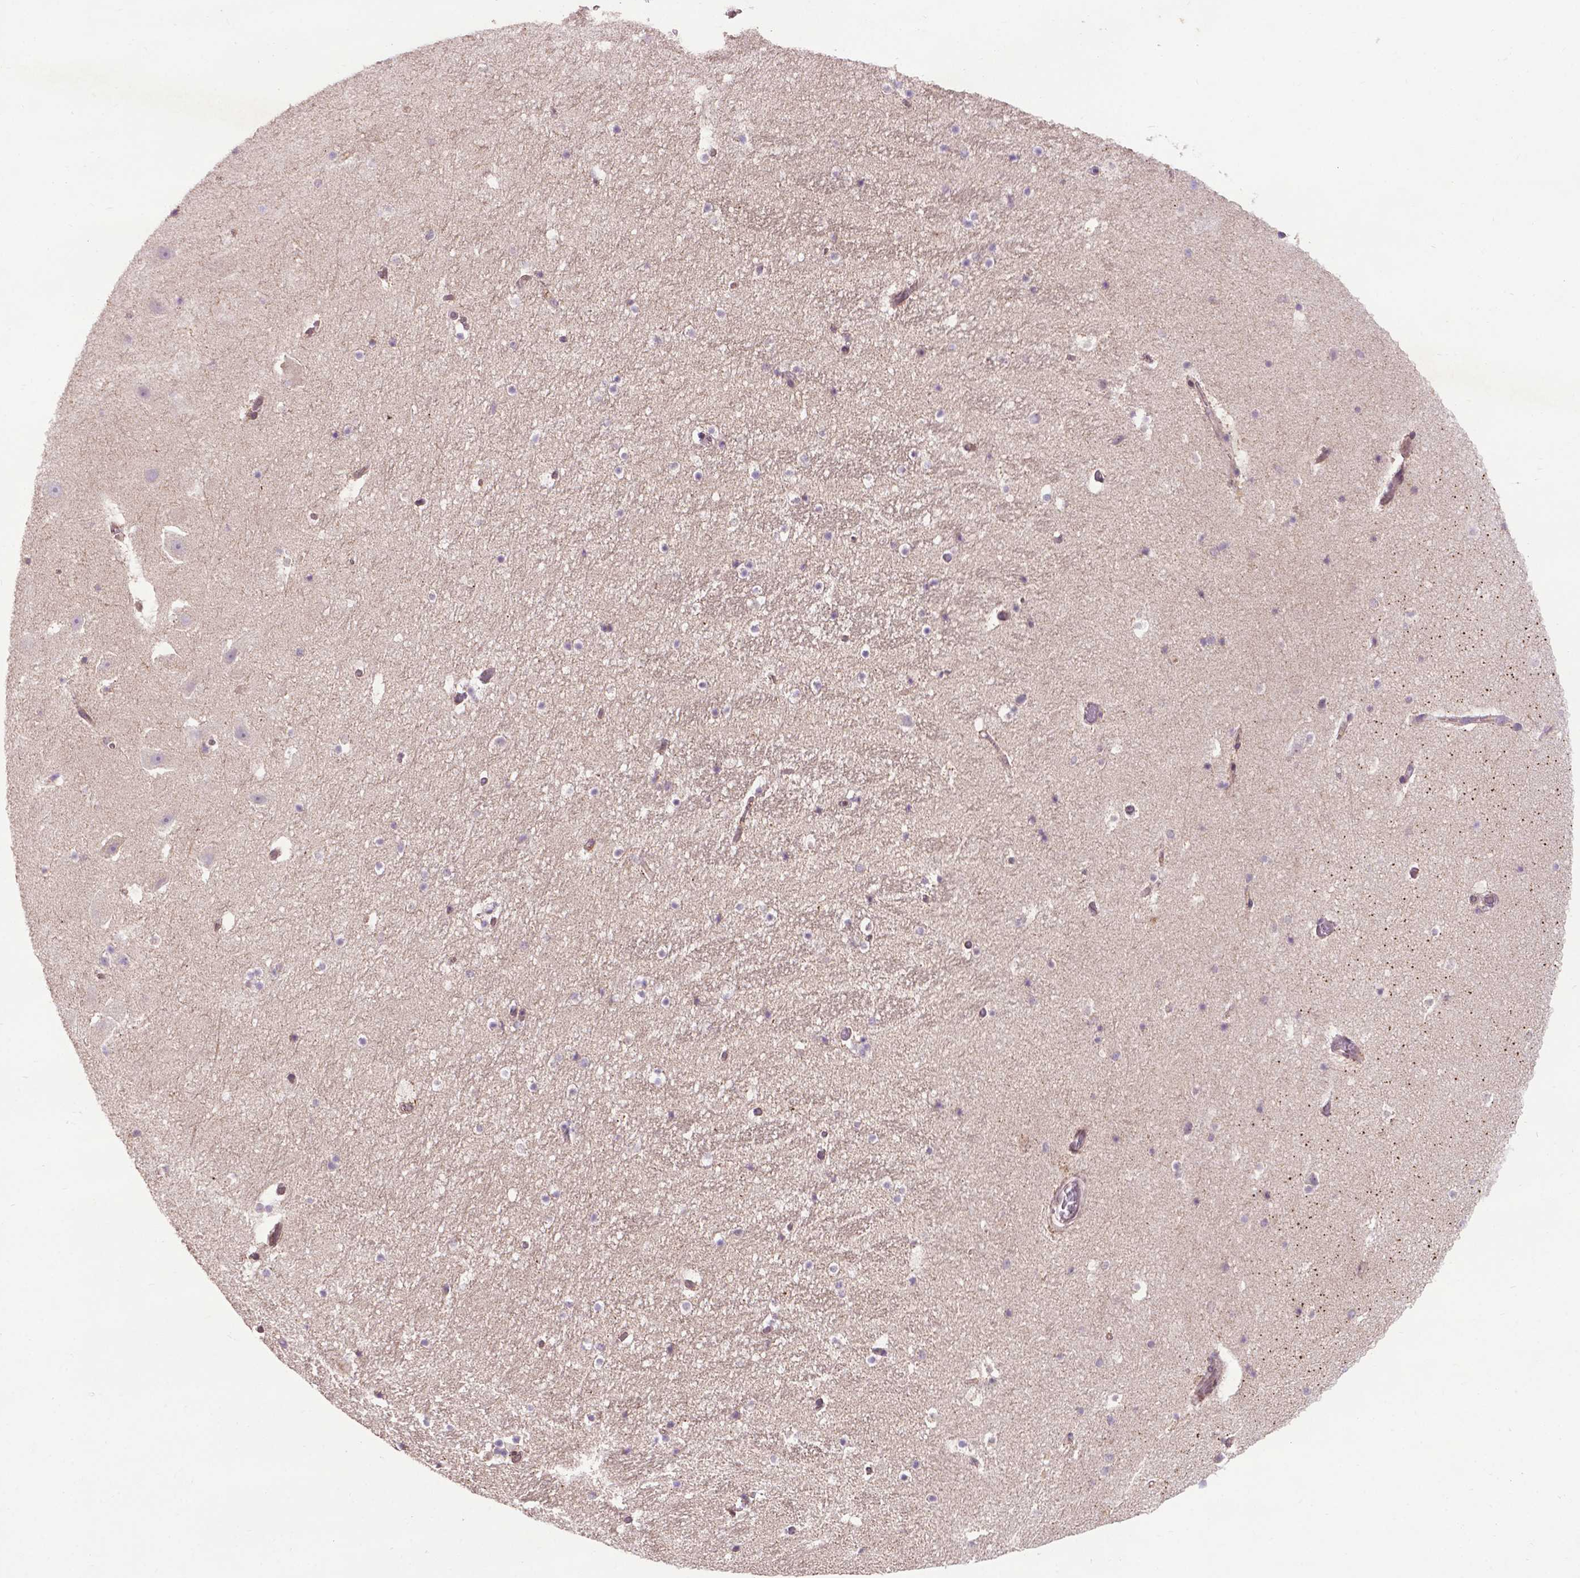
{"staining": {"intensity": "negative", "quantity": "none", "location": "none"}, "tissue": "hippocampus", "cell_type": "Glial cells", "image_type": "normal", "snomed": [{"axis": "morphology", "description": "Normal tissue, NOS"}, {"axis": "topography", "description": "Hippocampus"}], "caption": "IHC image of benign human hippocampus stained for a protein (brown), which demonstrates no positivity in glial cells. (DAB (3,3'-diaminobenzidine) immunohistochemistry (IHC) with hematoxylin counter stain).", "gene": "SPNS2", "patient": {"sex": "male", "age": 26}}